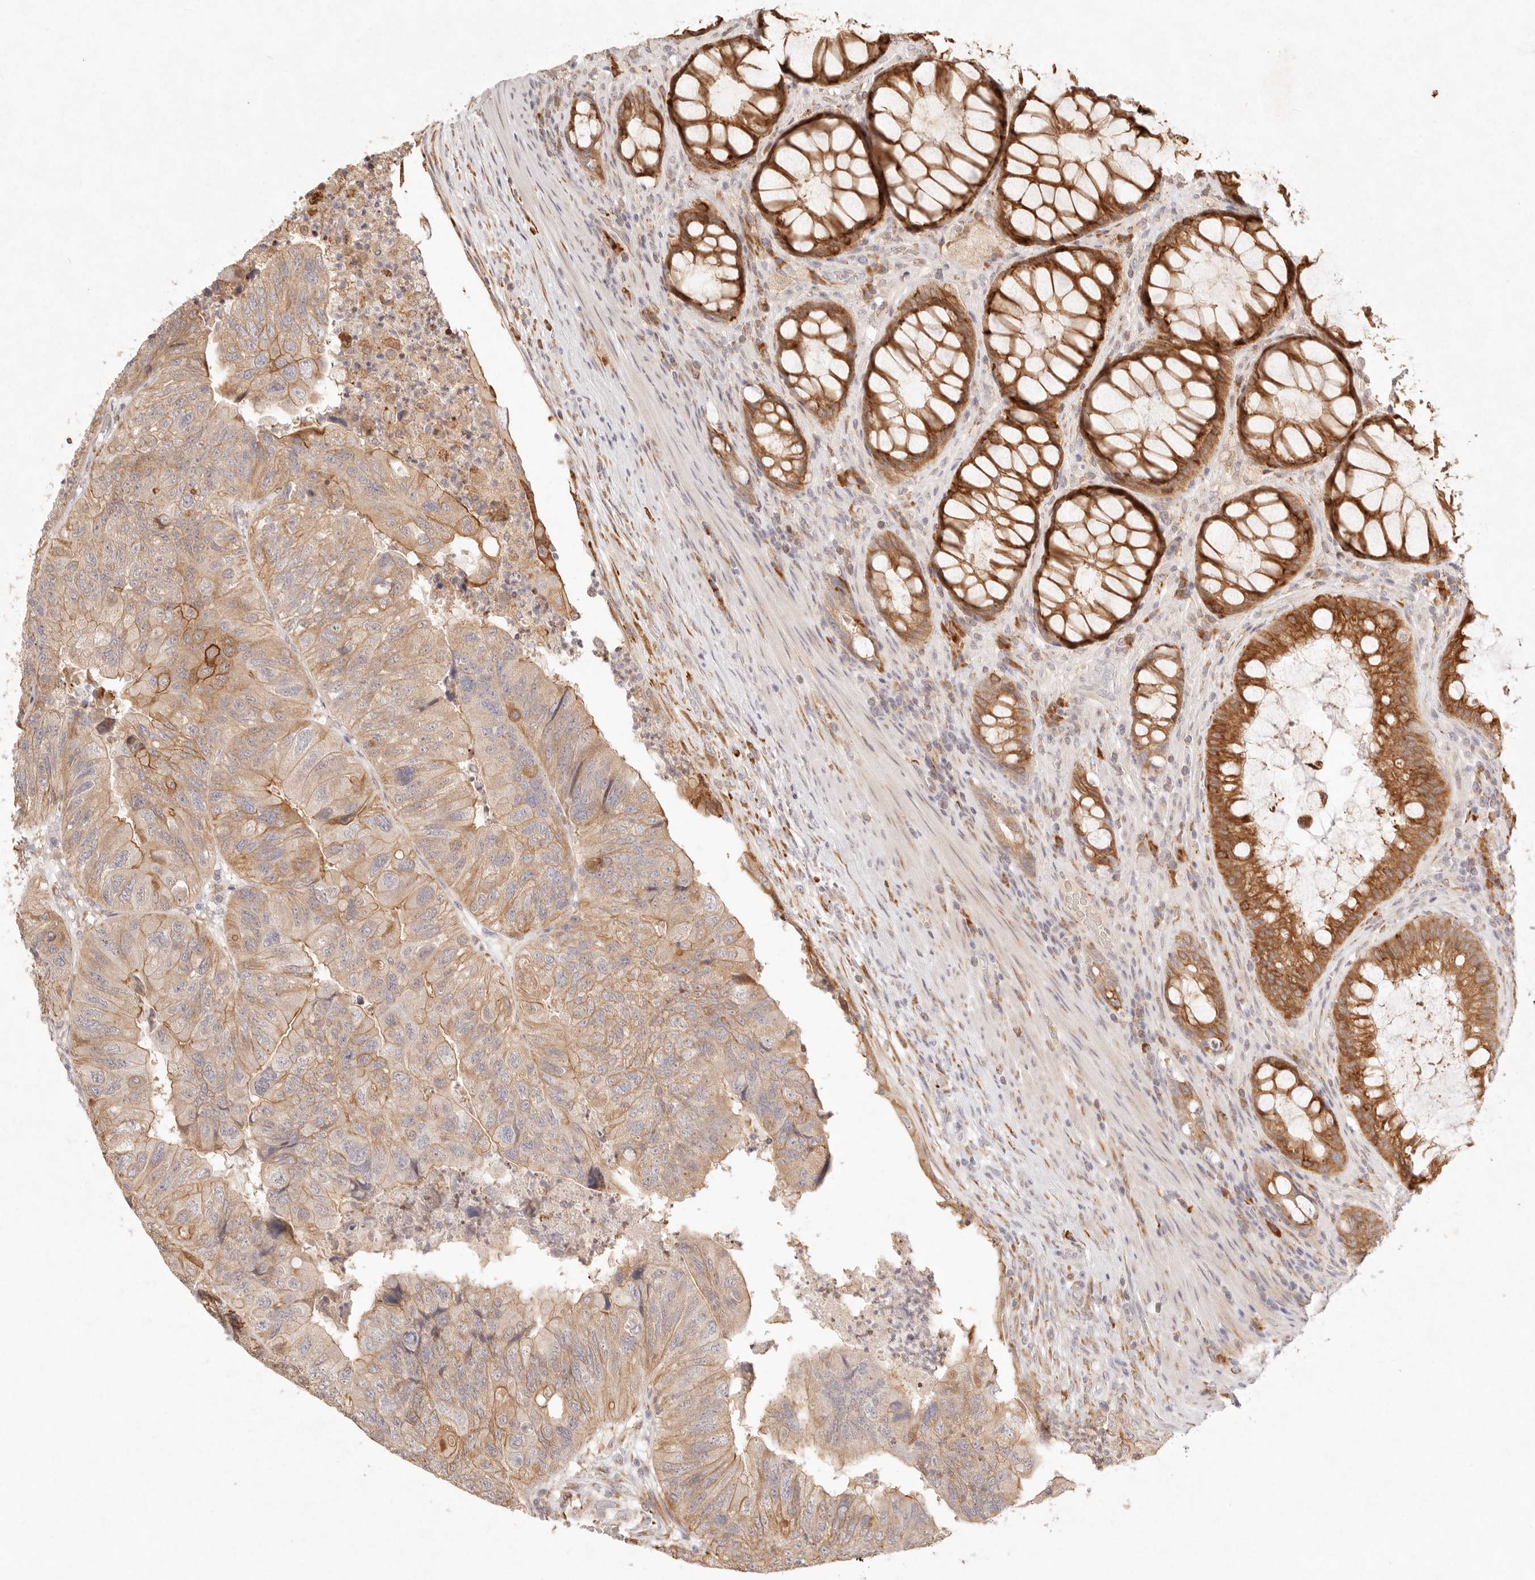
{"staining": {"intensity": "moderate", "quantity": ">75%", "location": "cytoplasmic/membranous"}, "tissue": "colorectal cancer", "cell_type": "Tumor cells", "image_type": "cancer", "snomed": [{"axis": "morphology", "description": "Adenocarcinoma, NOS"}, {"axis": "topography", "description": "Rectum"}], "caption": "Adenocarcinoma (colorectal) tissue reveals moderate cytoplasmic/membranous staining in approximately >75% of tumor cells, visualized by immunohistochemistry.", "gene": "C1orf127", "patient": {"sex": "male", "age": 63}}